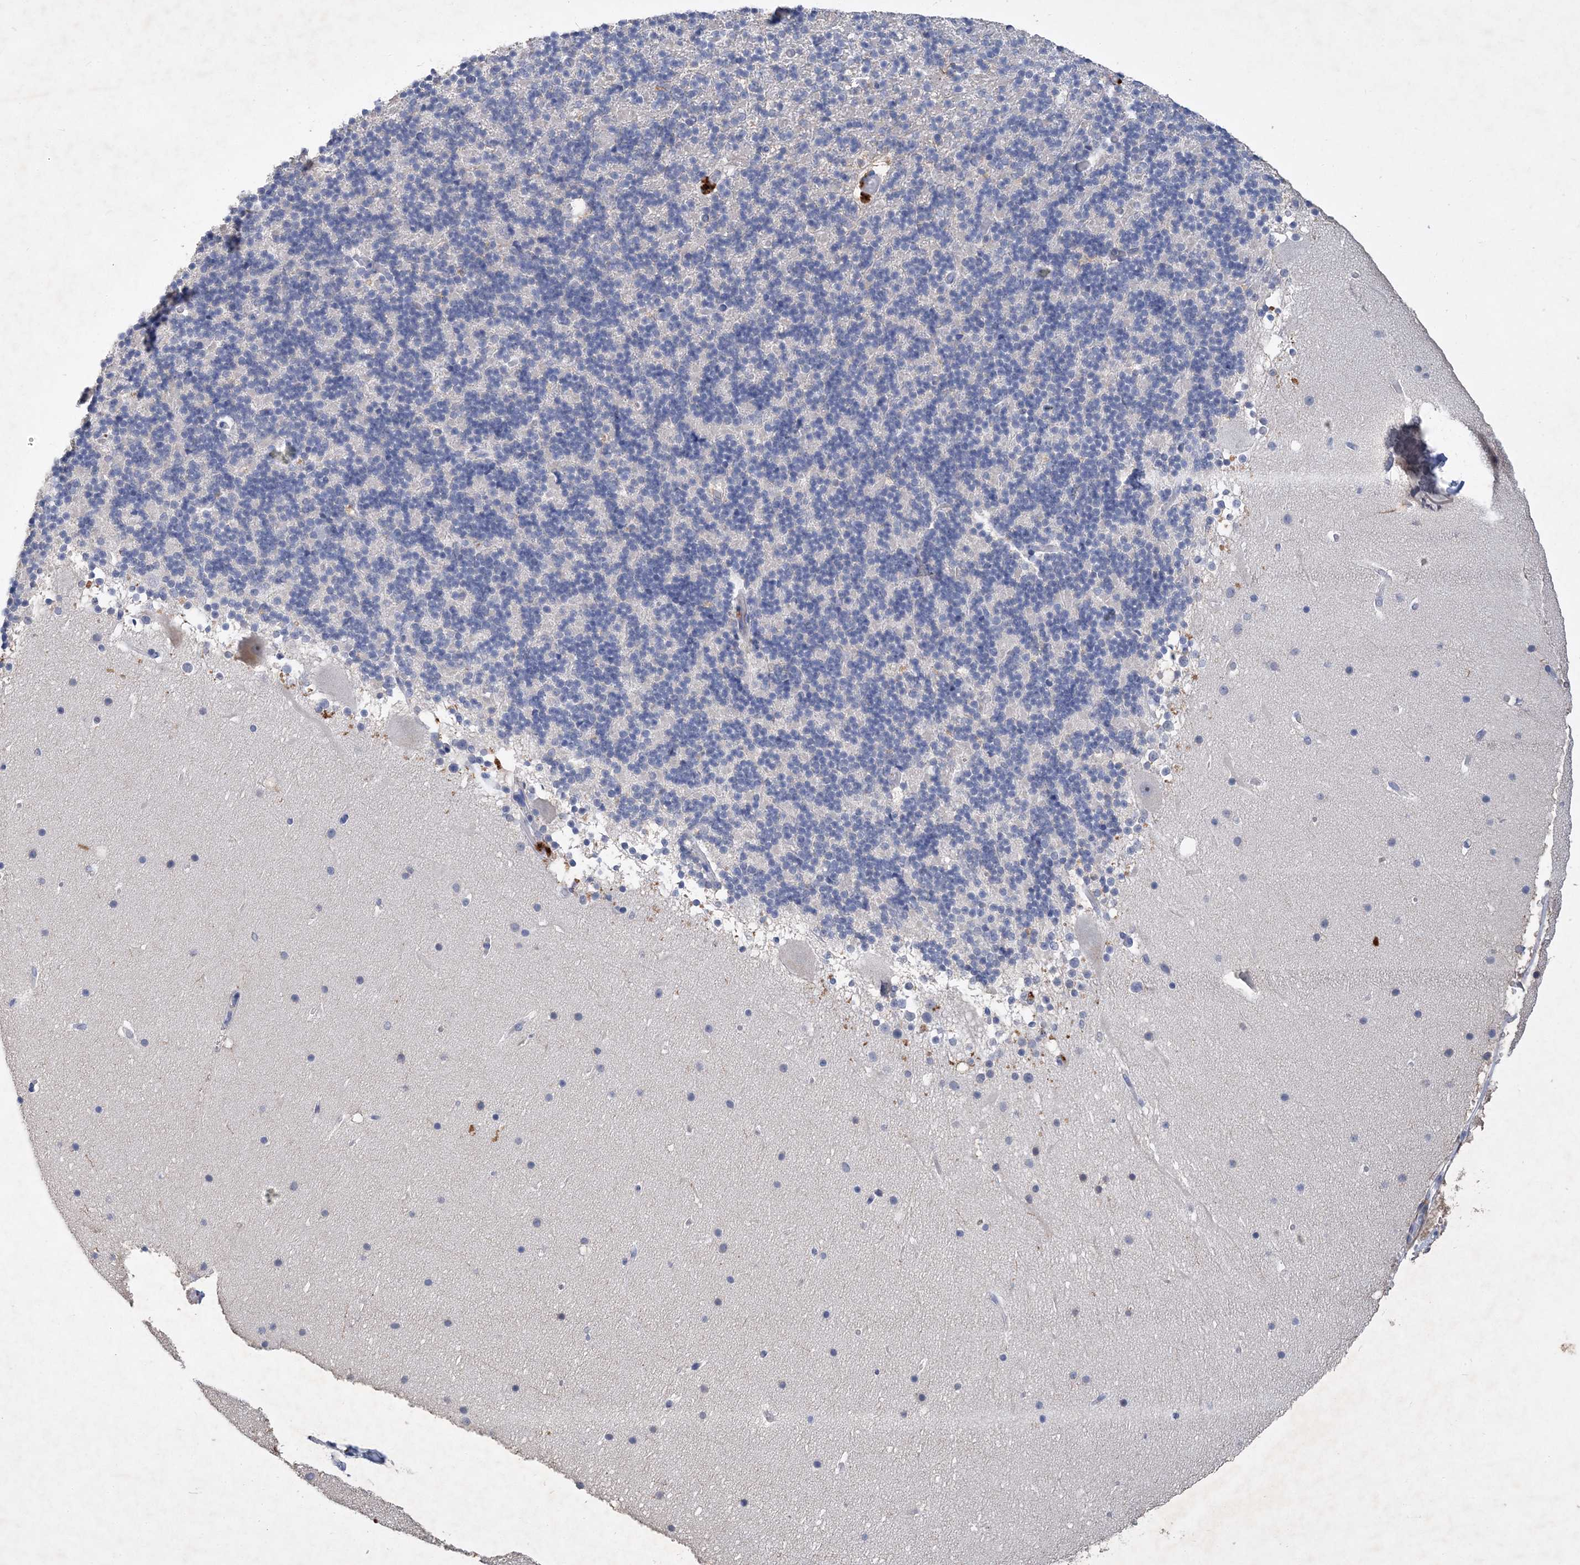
{"staining": {"intensity": "negative", "quantity": "none", "location": "none"}, "tissue": "cerebellum", "cell_type": "Cells in granular layer", "image_type": "normal", "snomed": [{"axis": "morphology", "description": "Normal tissue, NOS"}, {"axis": "topography", "description": "Cerebellum"}], "caption": "Immunohistochemistry histopathology image of benign cerebellum: cerebellum stained with DAB reveals no significant protein positivity in cells in granular layer.", "gene": "C11orf58", "patient": {"sex": "male", "age": 57}}